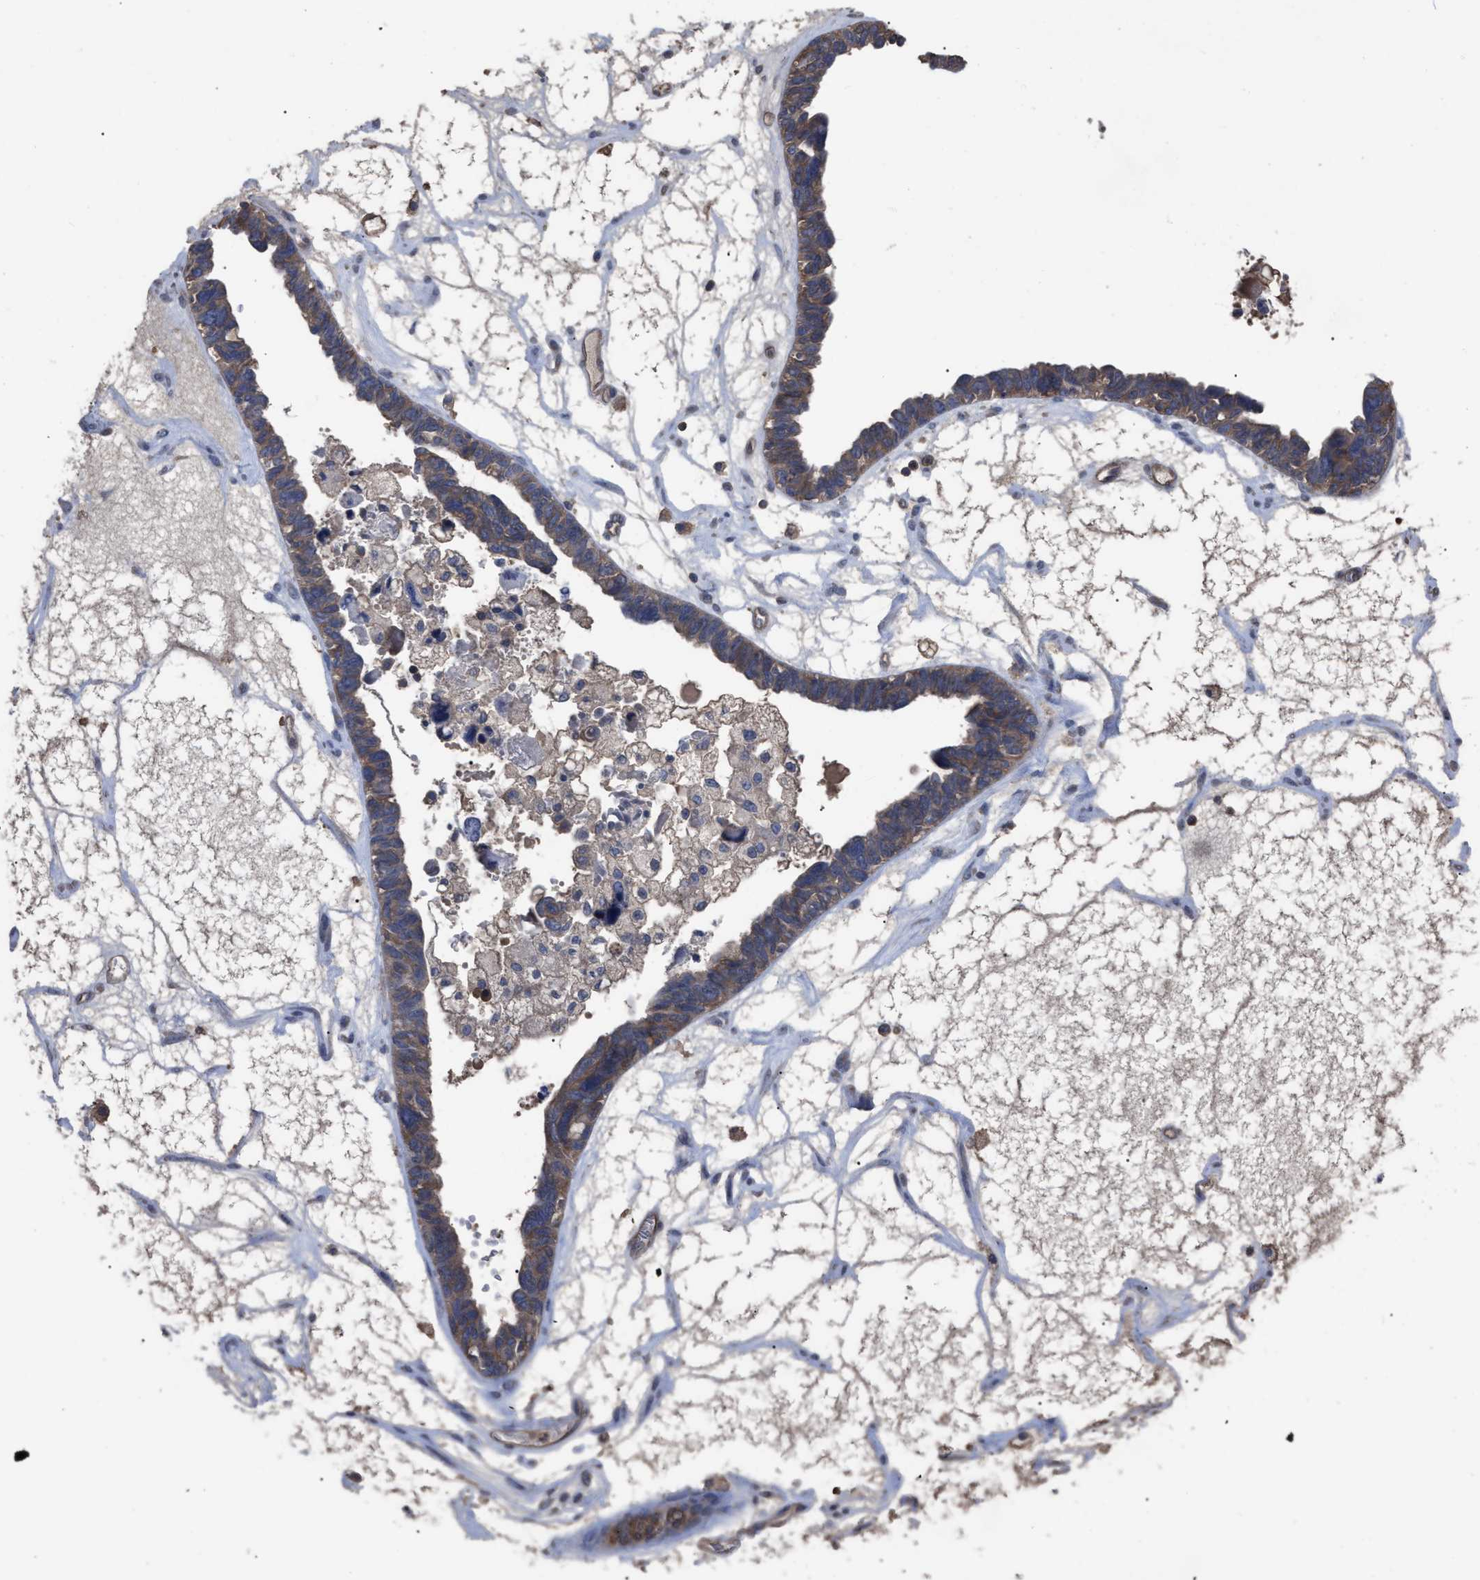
{"staining": {"intensity": "weak", "quantity": ">75%", "location": "cytoplasmic/membranous"}, "tissue": "ovarian cancer", "cell_type": "Tumor cells", "image_type": "cancer", "snomed": [{"axis": "morphology", "description": "Cystadenocarcinoma, serous, NOS"}, {"axis": "topography", "description": "Ovary"}], "caption": "This photomicrograph exhibits IHC staining of human ovarian cancer (serous cystadenocarcinoma), with low weak cytoplasmic/membranous expression in about >75% of tumor cells.", "gene": "BTN2A1", "patient": {"sex": "female", "age": 79}}